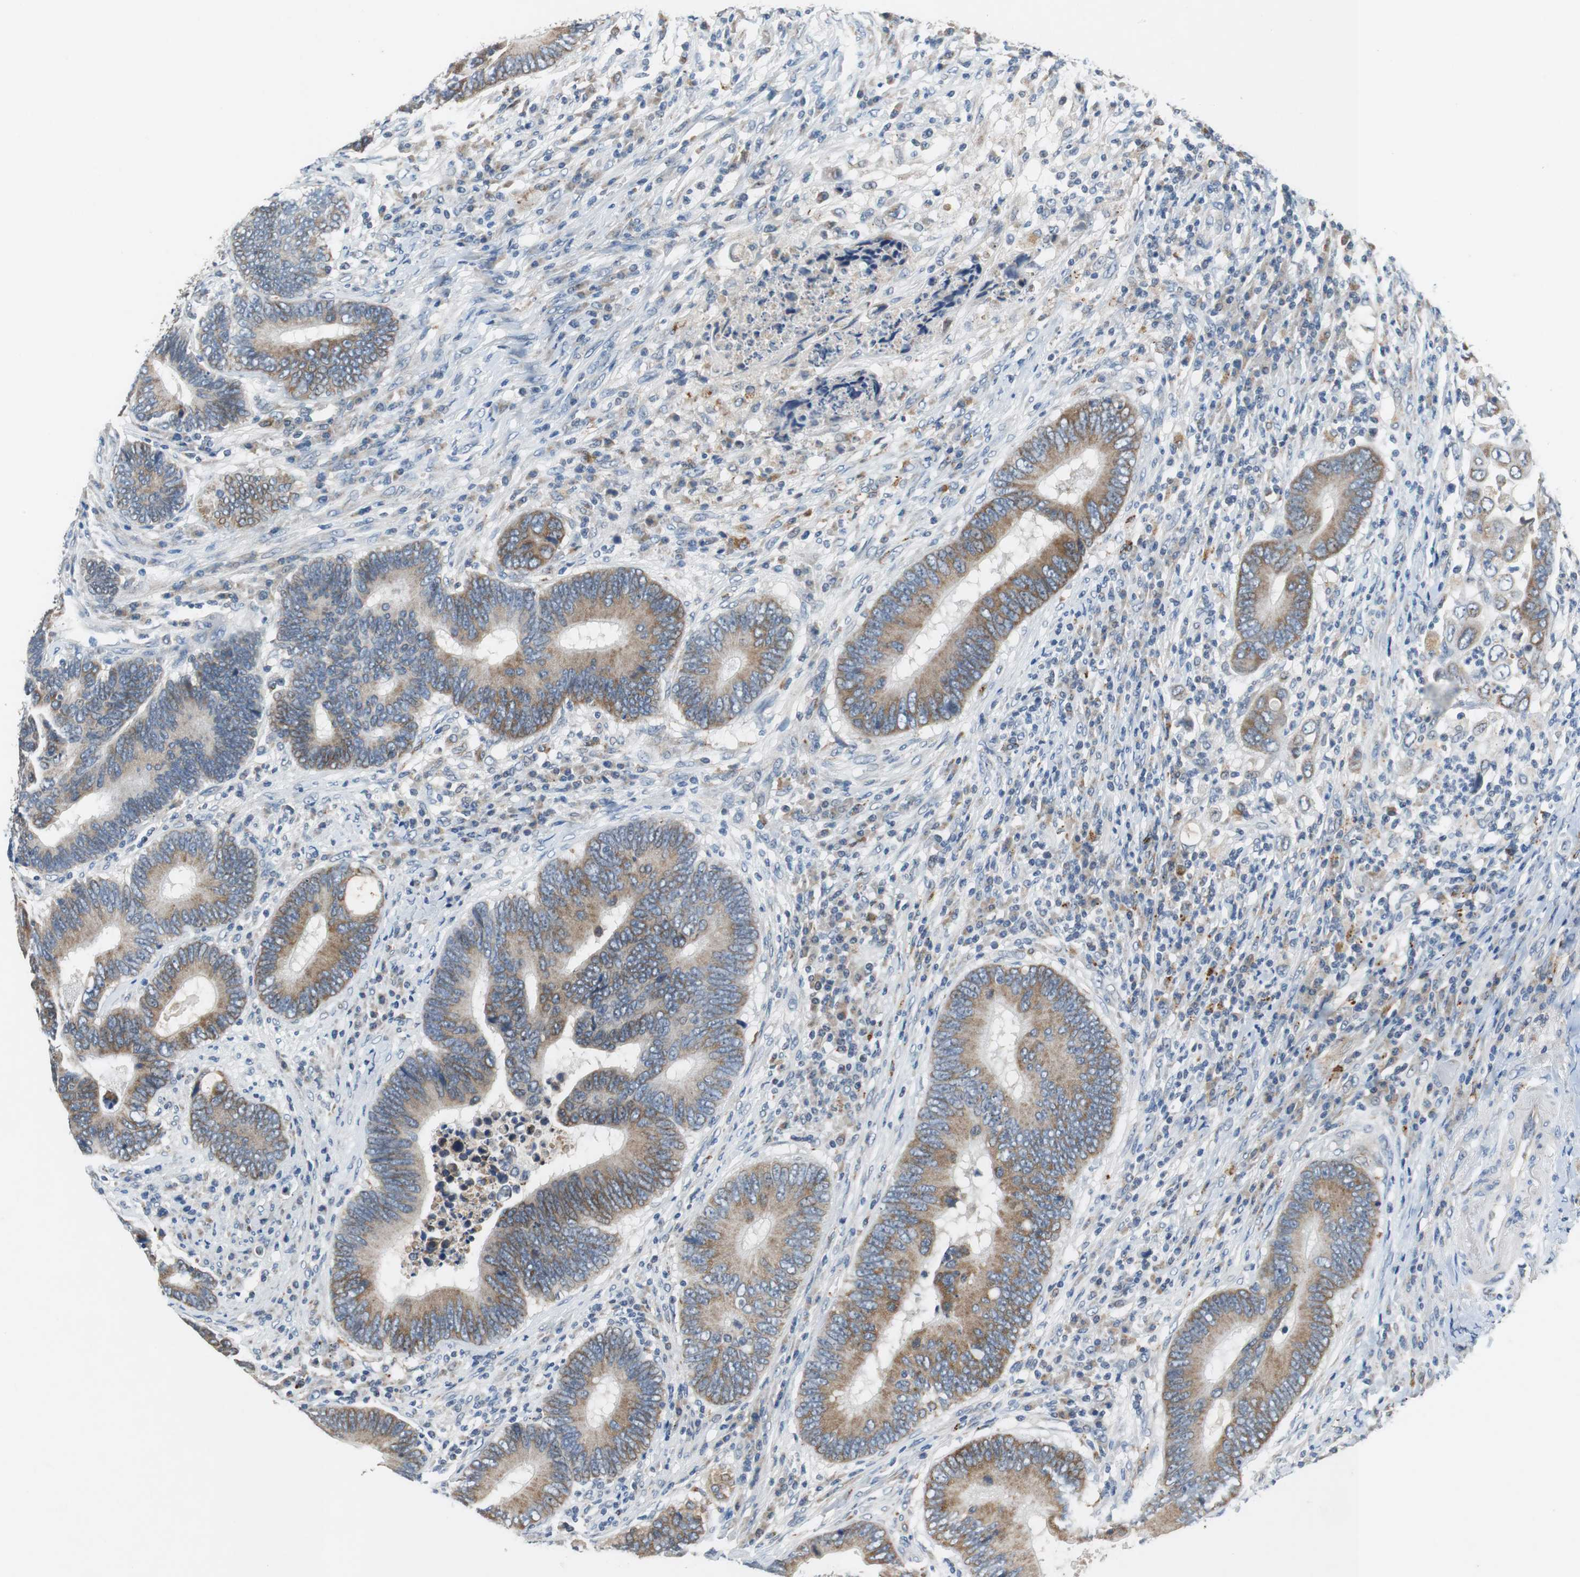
{"staining": {"intensity": "moderate", "quantity": ">75%", "location": "cytoplasmic/membranous"}, "tissue": "colorectal cancer", "cell_type": "Tumor cells", "image_type": "cancer", "snomed": [{"axis": "morphology", "description": "Adenocarcinoma, NOS"}, {"axis": "topography", "description": "Colon"}], "caption": "Immunohistochemical staining of colorectal cancer demonstrates moderate cytoplasmic/membranous protein positivity in about >75% of tumor cells.", "gene": "NLGN1", "patient": {"sex": "female", "age": 78}}